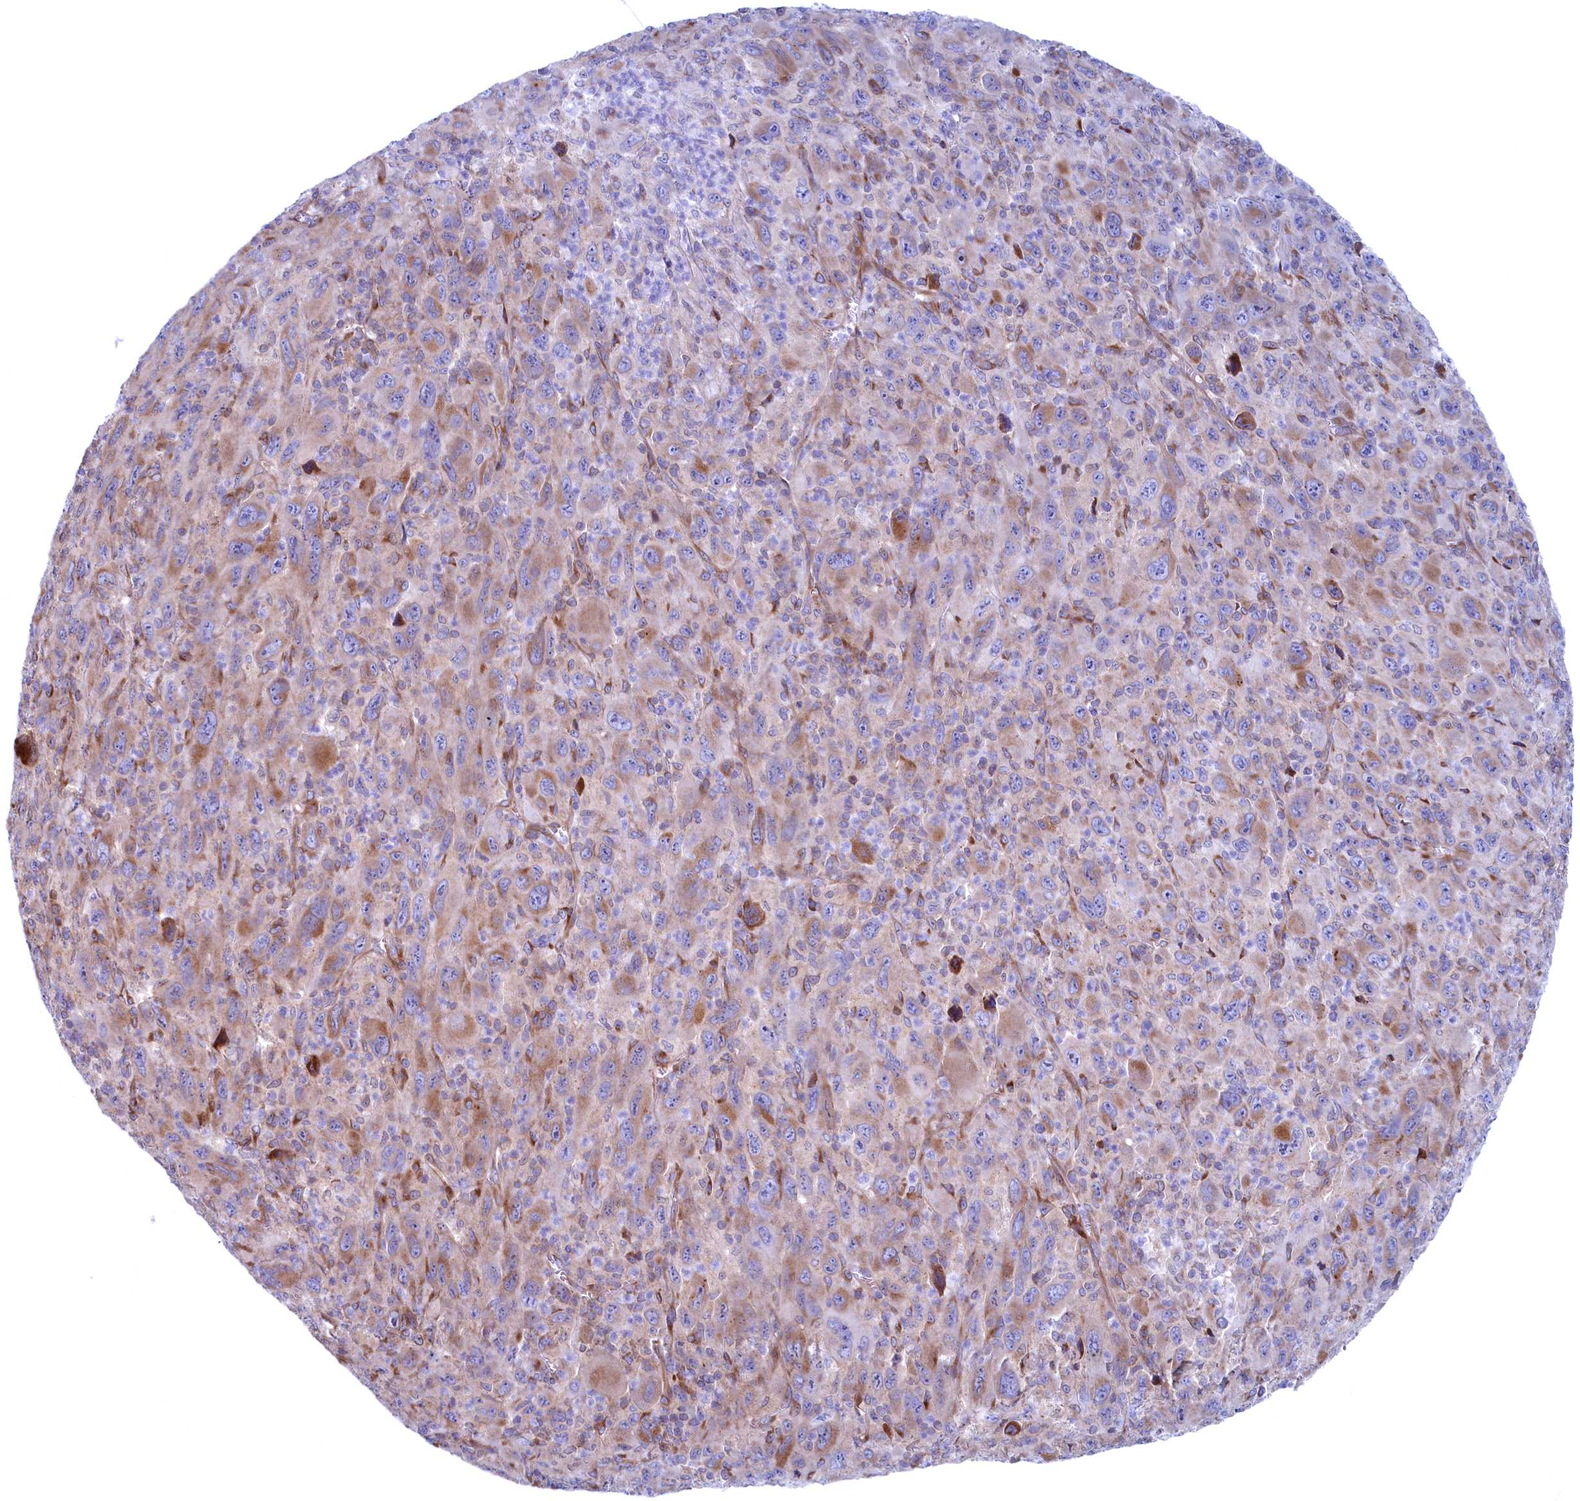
{"staining": {"intensity": "weak", "quantity": "25%-75%", "location": "cytoplasmic/membranous"}, "tissue": "melanoma", "cell_type": "Tumor cells", "image_type": "cancer", "snomed": [{"axis": "morphology", "description": "Malignant melanoma, Metastatic site"}, {"axis": "topography", "description": "Skin"}], "caption": "This is a photomicrograph of immunohistochemistry staining of melanoma, which shows weak staining in the cytoplasmic/membranous of tumor cells.", "gene": "MTFMT", "patient": {"sex": "female", "age": 56}}